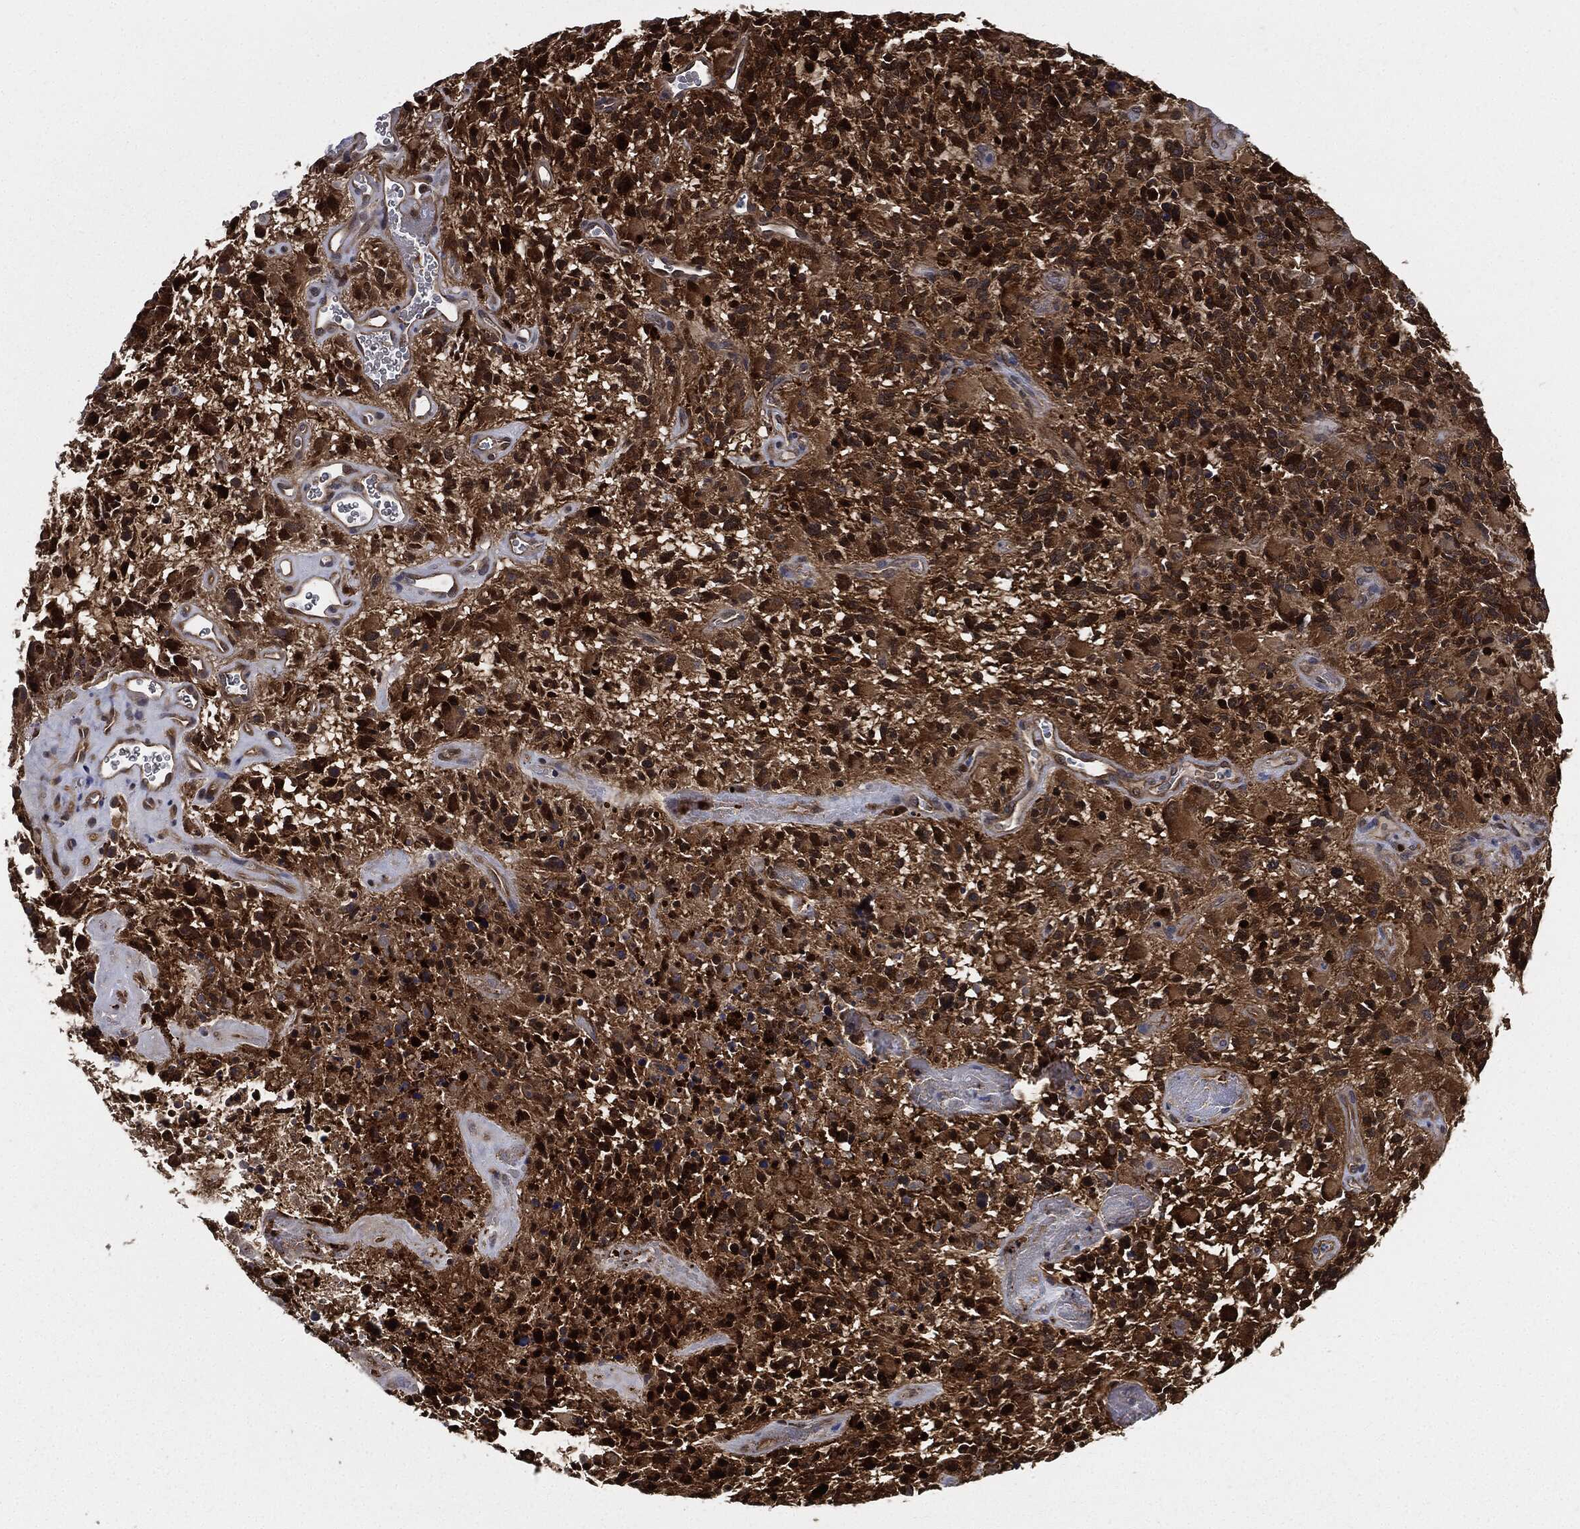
{"staining": {"intensity": "strong", "quantity": ">75%", "location": "cytoplasmic/membranous,nuclear"}, "tissue": "glioma", "cell_type": "Tumor cells", "image_type": "cancer", "snomed": [{"axis": "morphology", "description": "Glioma, malignant, High grade"}, {"axis": "topography", "description": "Brain"}], "caption": "Immunohistochemistry micrograph of malignant glioma (high-grade) stained for a protein (brown), which displays high levels of strong cytoplasmic/membranous and nuclear staining in about >75% of tumor cells.", "gene": "PRDX2", "patient": {"sex": "female", "age": 71}}